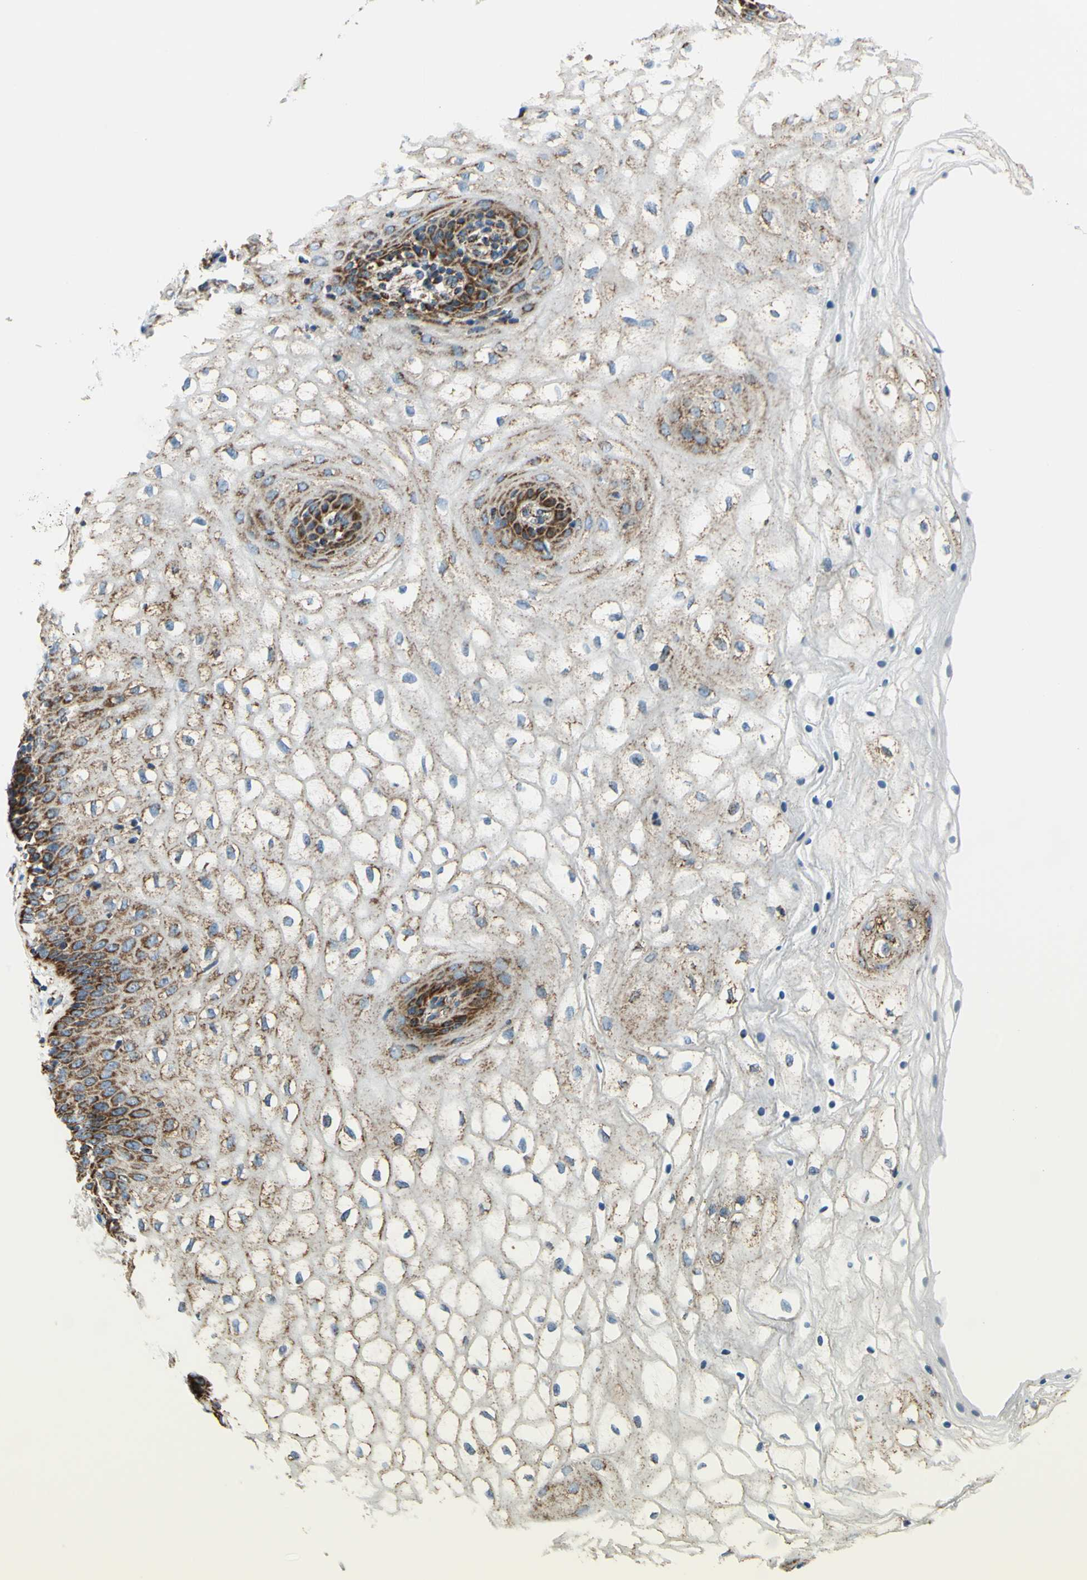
{"staining": {"intensity": "strong", "quantity": "25%-75%", "location": "cytoplasmic/membranous"}, "tissue": "vagina", "cell_type": "Squamous epithelial cells", "image_type": "normal", "snomed": [{"axis": "morphology", "description": "Normal tissue, NOS"}, {"axis": "topography", "description": "Vagina"}], "caption": "A brown stain labels strong cytoplasmic/membranous positivity of a protein in squamous epithelial cells of benign human vagina. Using DAB (brown) and hematoxylin (blue) stains, captured at high magnification using brightfield microscopy.", "gene": "MAVS", "patient": {"sex": "female", "age": 34}}